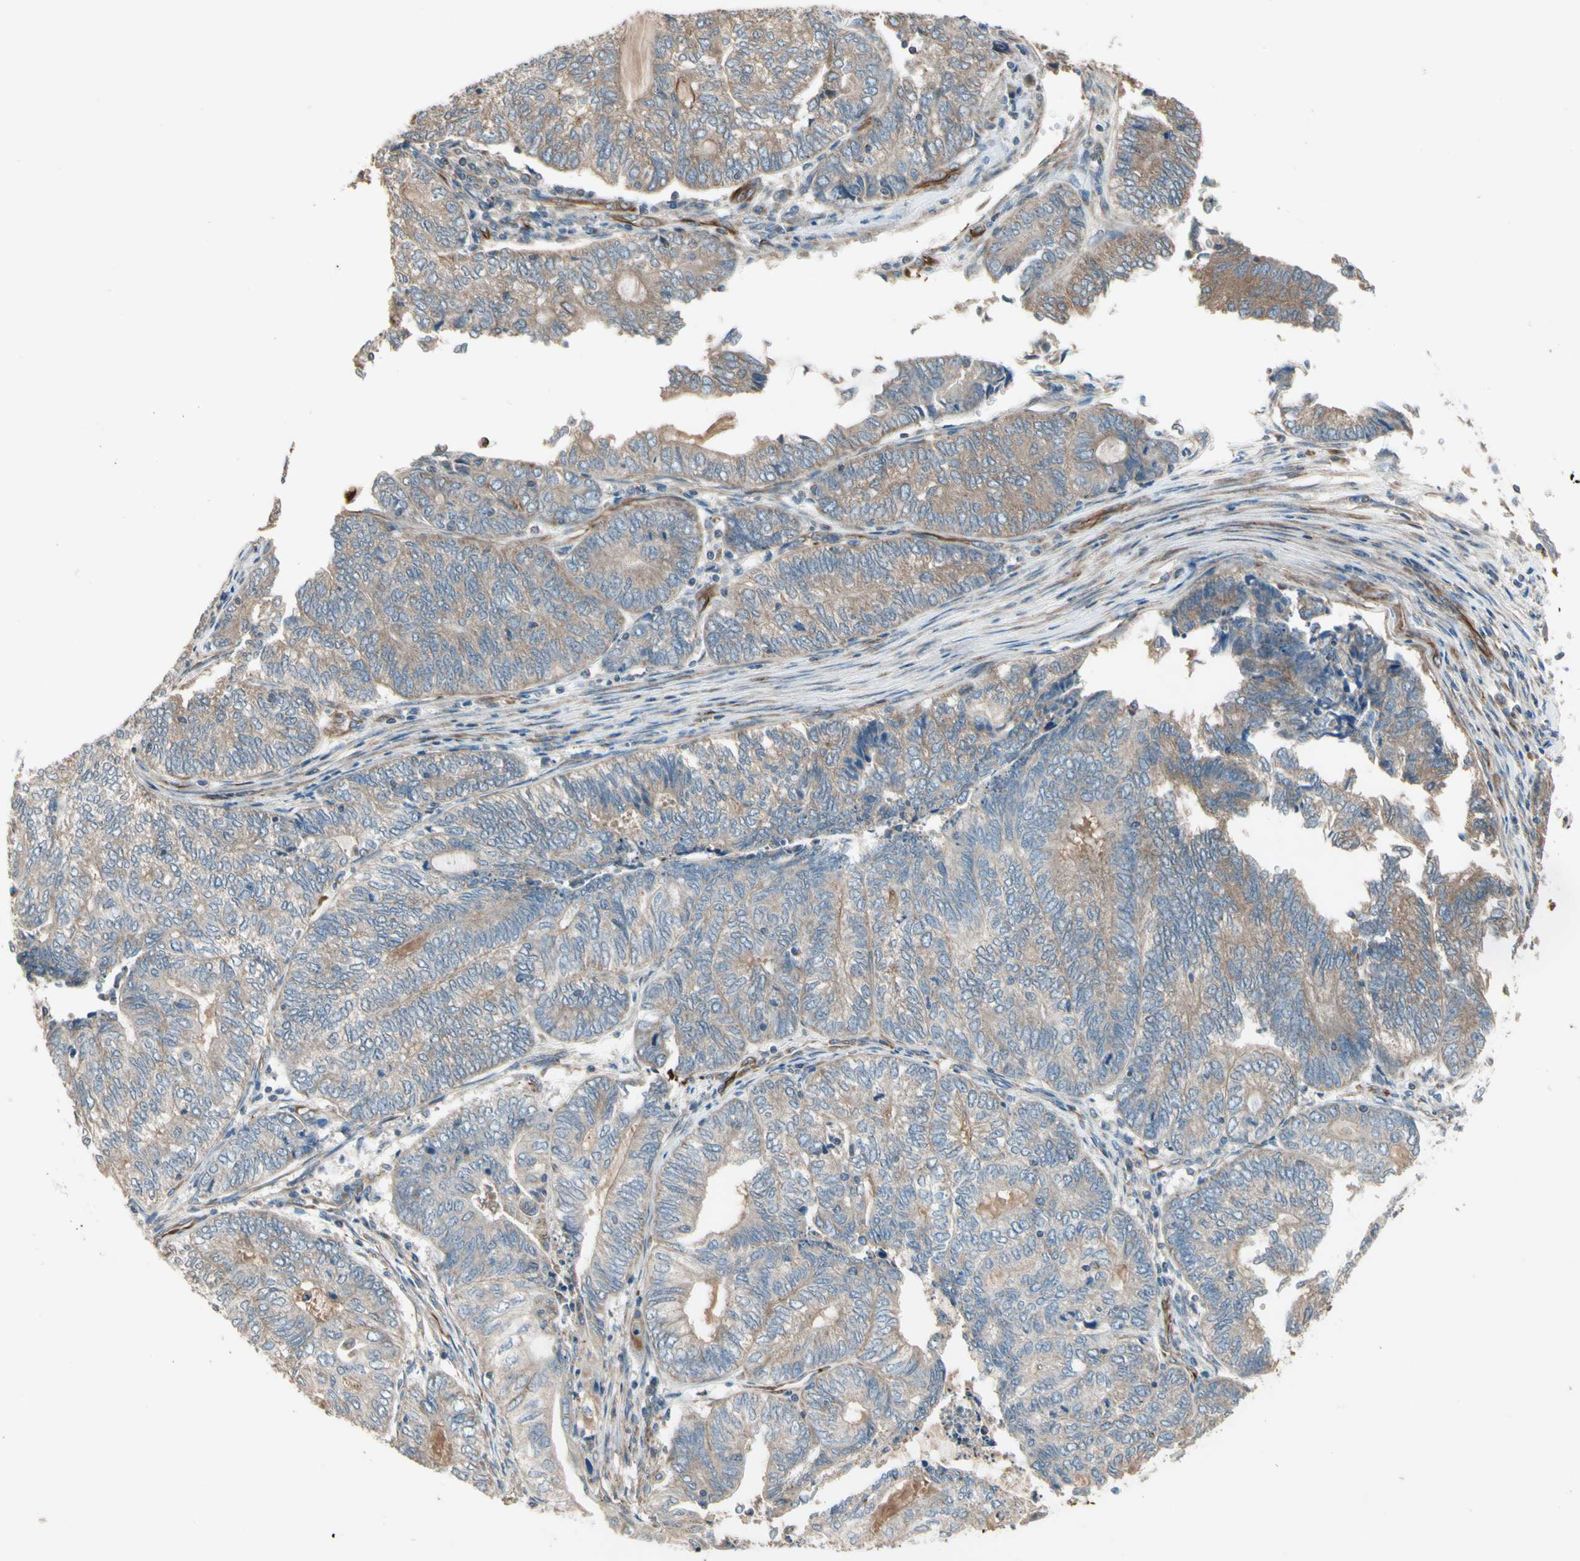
{"staining": {"intensity": "weak", "quantity": "25%-75%", "location": "cytoplasmic/membranous"}, "tissue": "endometrial cancer", "cell_type": "Tumor cells", "image_type": "cancer", "snomed": [{"axis": "morphology", "description": "Adenocarcinoma, NOS"}, {"axis": "topography", "description": "Uterus"}, {"axis": "topography", "description": "Endometrium"}], "caption": "Immunohistochemistry (IHC) (DAB (3,3'-diaminobenzidine)) staining of endometrial cancer (adenocarcinoma) shows weak cytoplasmic/membranous protein staining in approximately 25%-75% of tumor cells.", "gene": "TRAF2", "patient": {"sex": "female", "age": 70}}